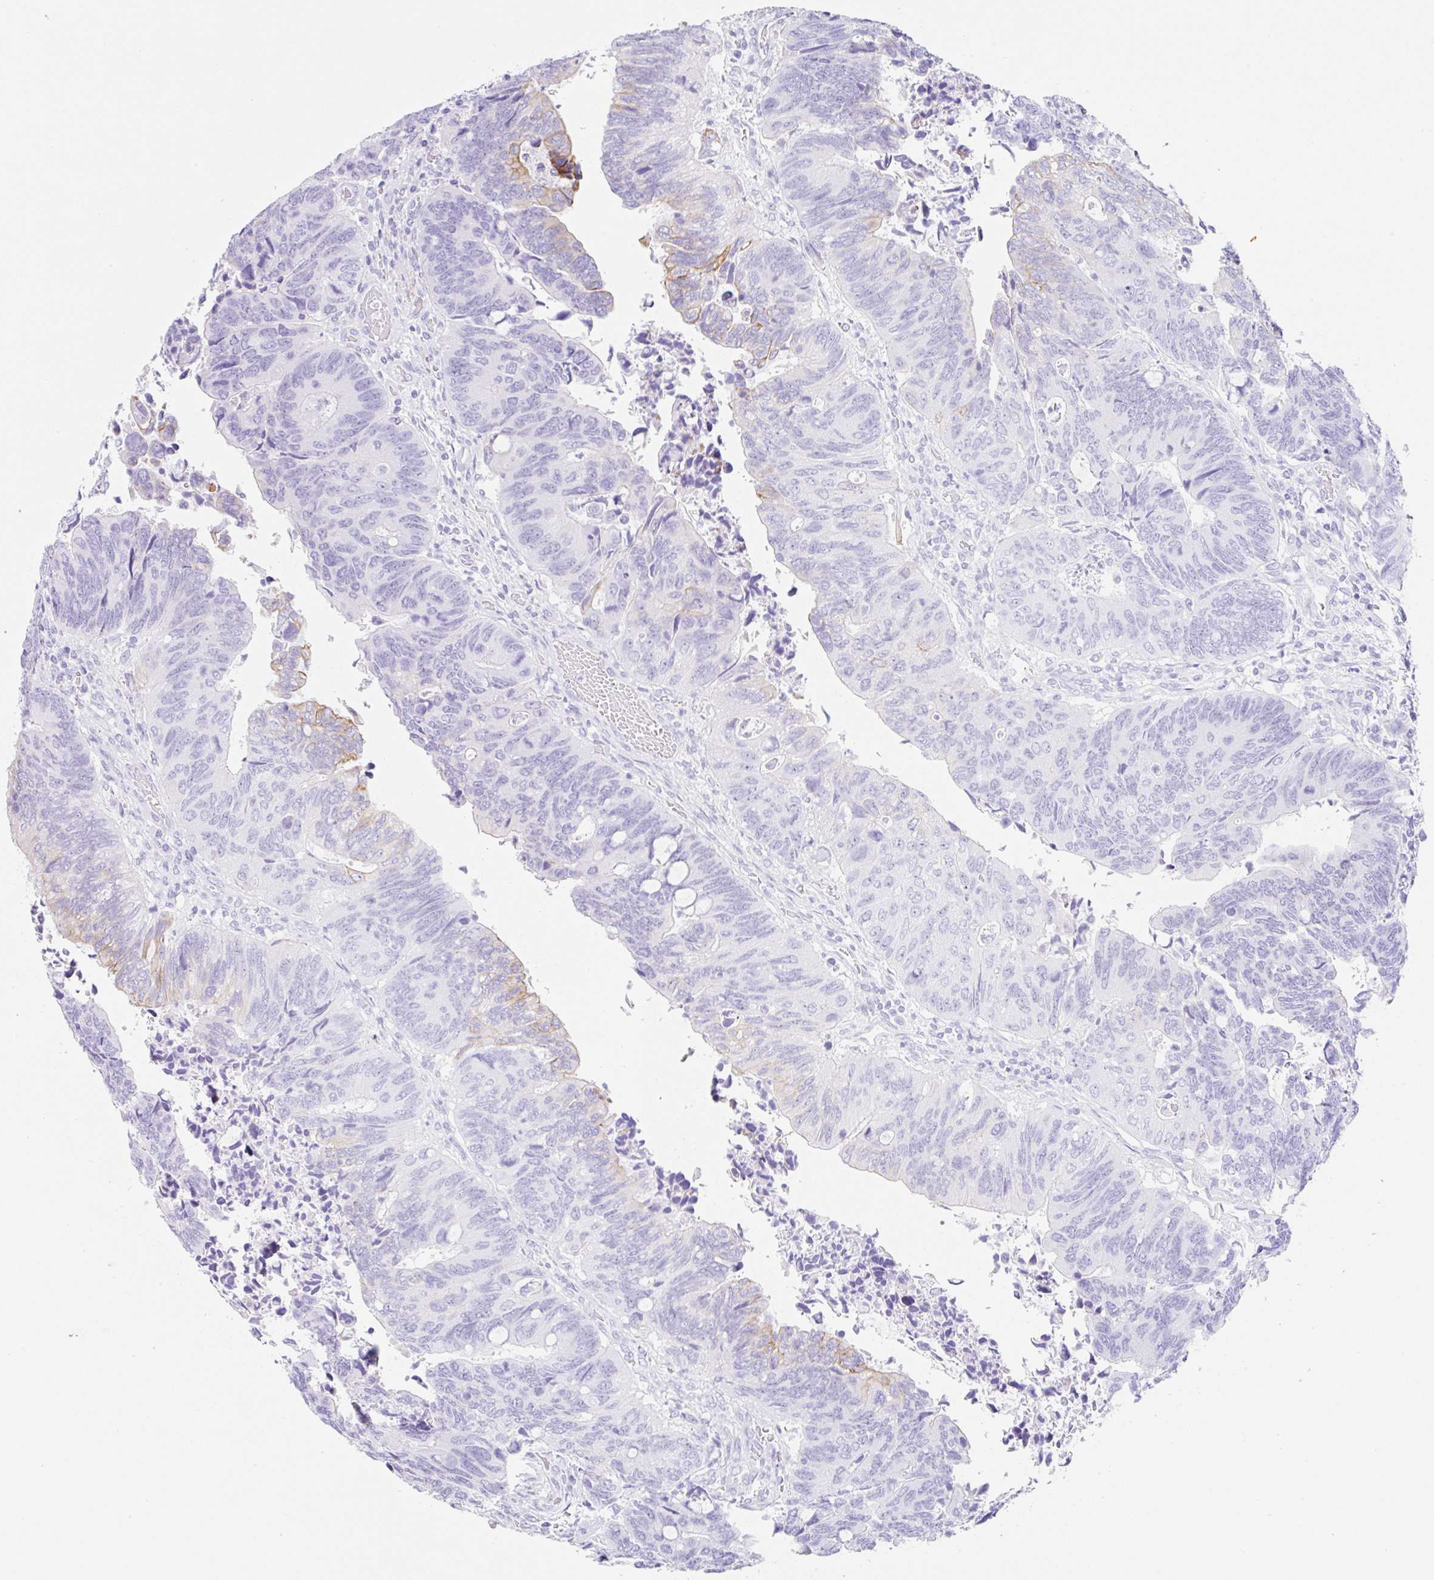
{"staining": {"intensity": "moderate", "quantity": "<25%", "location": "cytoplasmic/membranous"}, "tissue": "colorectal cancer", "cell_type": "Tumor cells", "image_type": "cancer", "snomed": [{"axis": "morphology", "description": "Adenocarcinoma, NOS"}, {"axis": "topography", "description": "Colon"}], "caption": "The histopathology image exhibits immunohistochemical staining of colorectal cancer (adenocarcinoma). There is moderate cytoplasmic/membranous staining is appreciated in about <25% of tumor cells.", "gene": "CLDND2", "patient": {"sex": "male", "age": 87}}